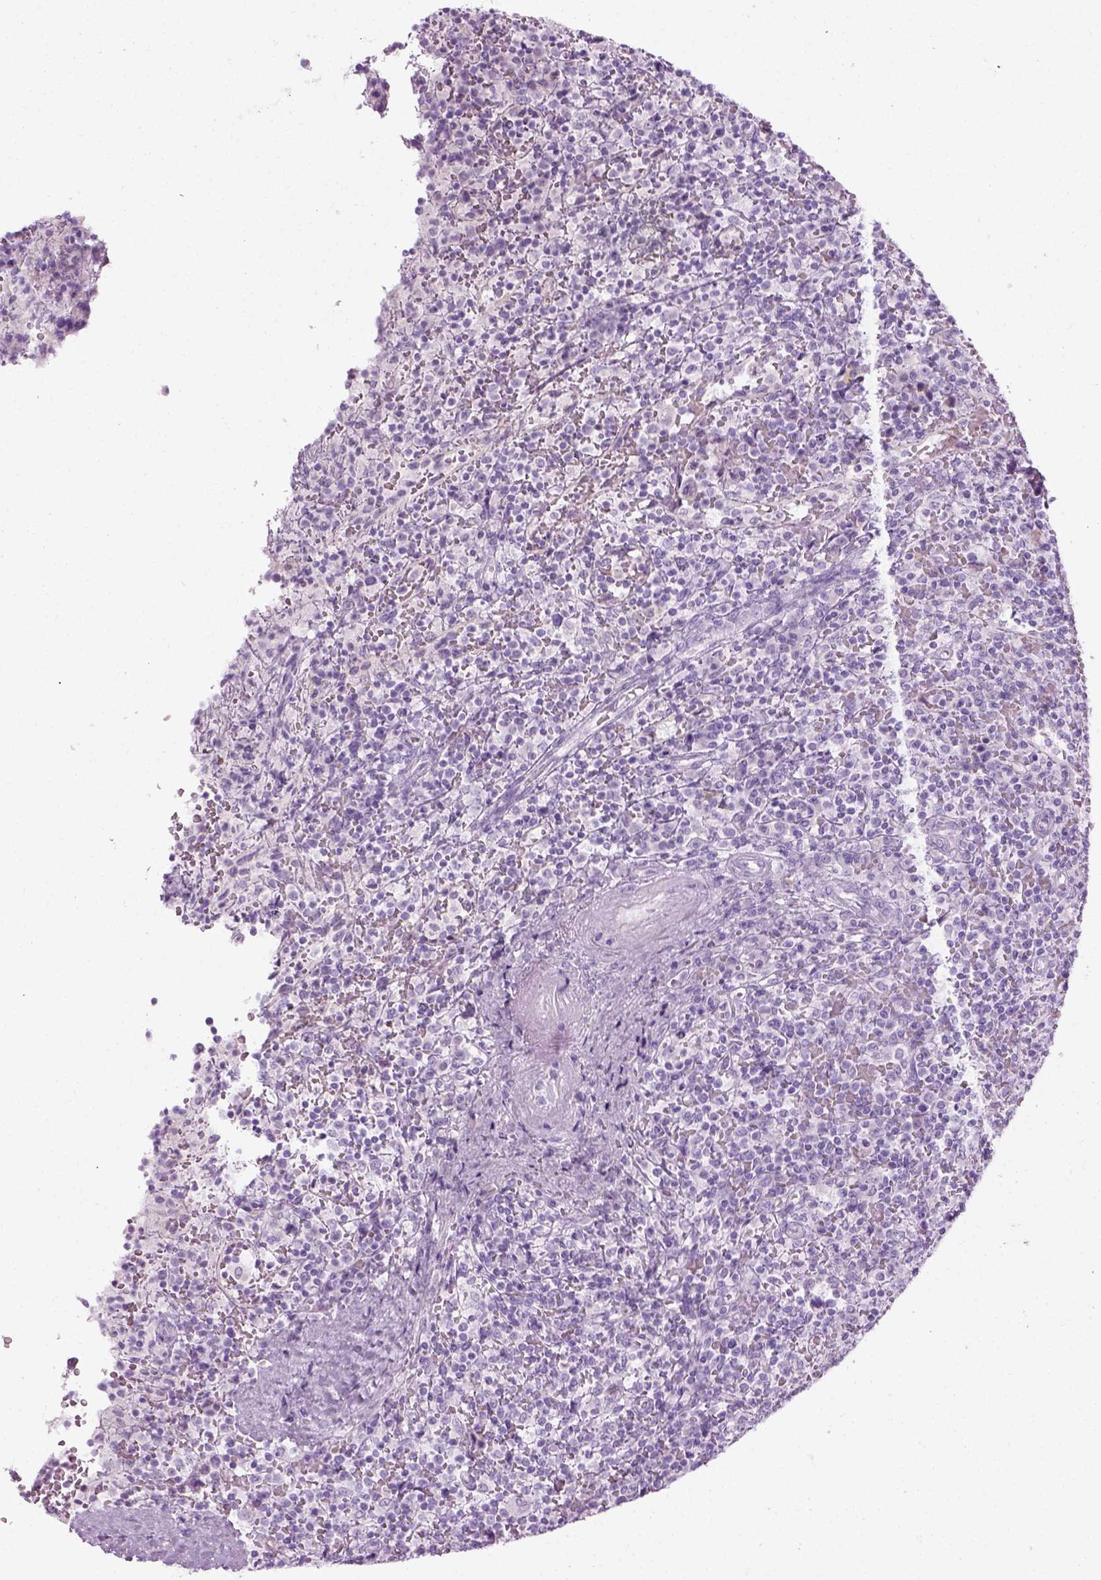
{"staining": {"intensity": "negative", "quantity": "none", "location": "none"}, "tissue": "lymphoma", "cell_type": "Tumor cells", "image_type": "cancer", "snomed": [{"axis": "morphology", "description": "Malignant lymphoma, non-Hodgkin's type, Low grade"}, {"axis": "topography", "description": "Spleen"}], "caption": "Protein analysis of lymphoma exhibits no significant expression in tumor cells. (Stains: DAB (3,3'-diaminobenzidine) immunohistochemistry (IHC) with hematoxylin counter stain, Microscopy: brightfield microscopy at high magnification).", "gene": "CIBAR2", "patient": {"sex": "male", "age": 62}}